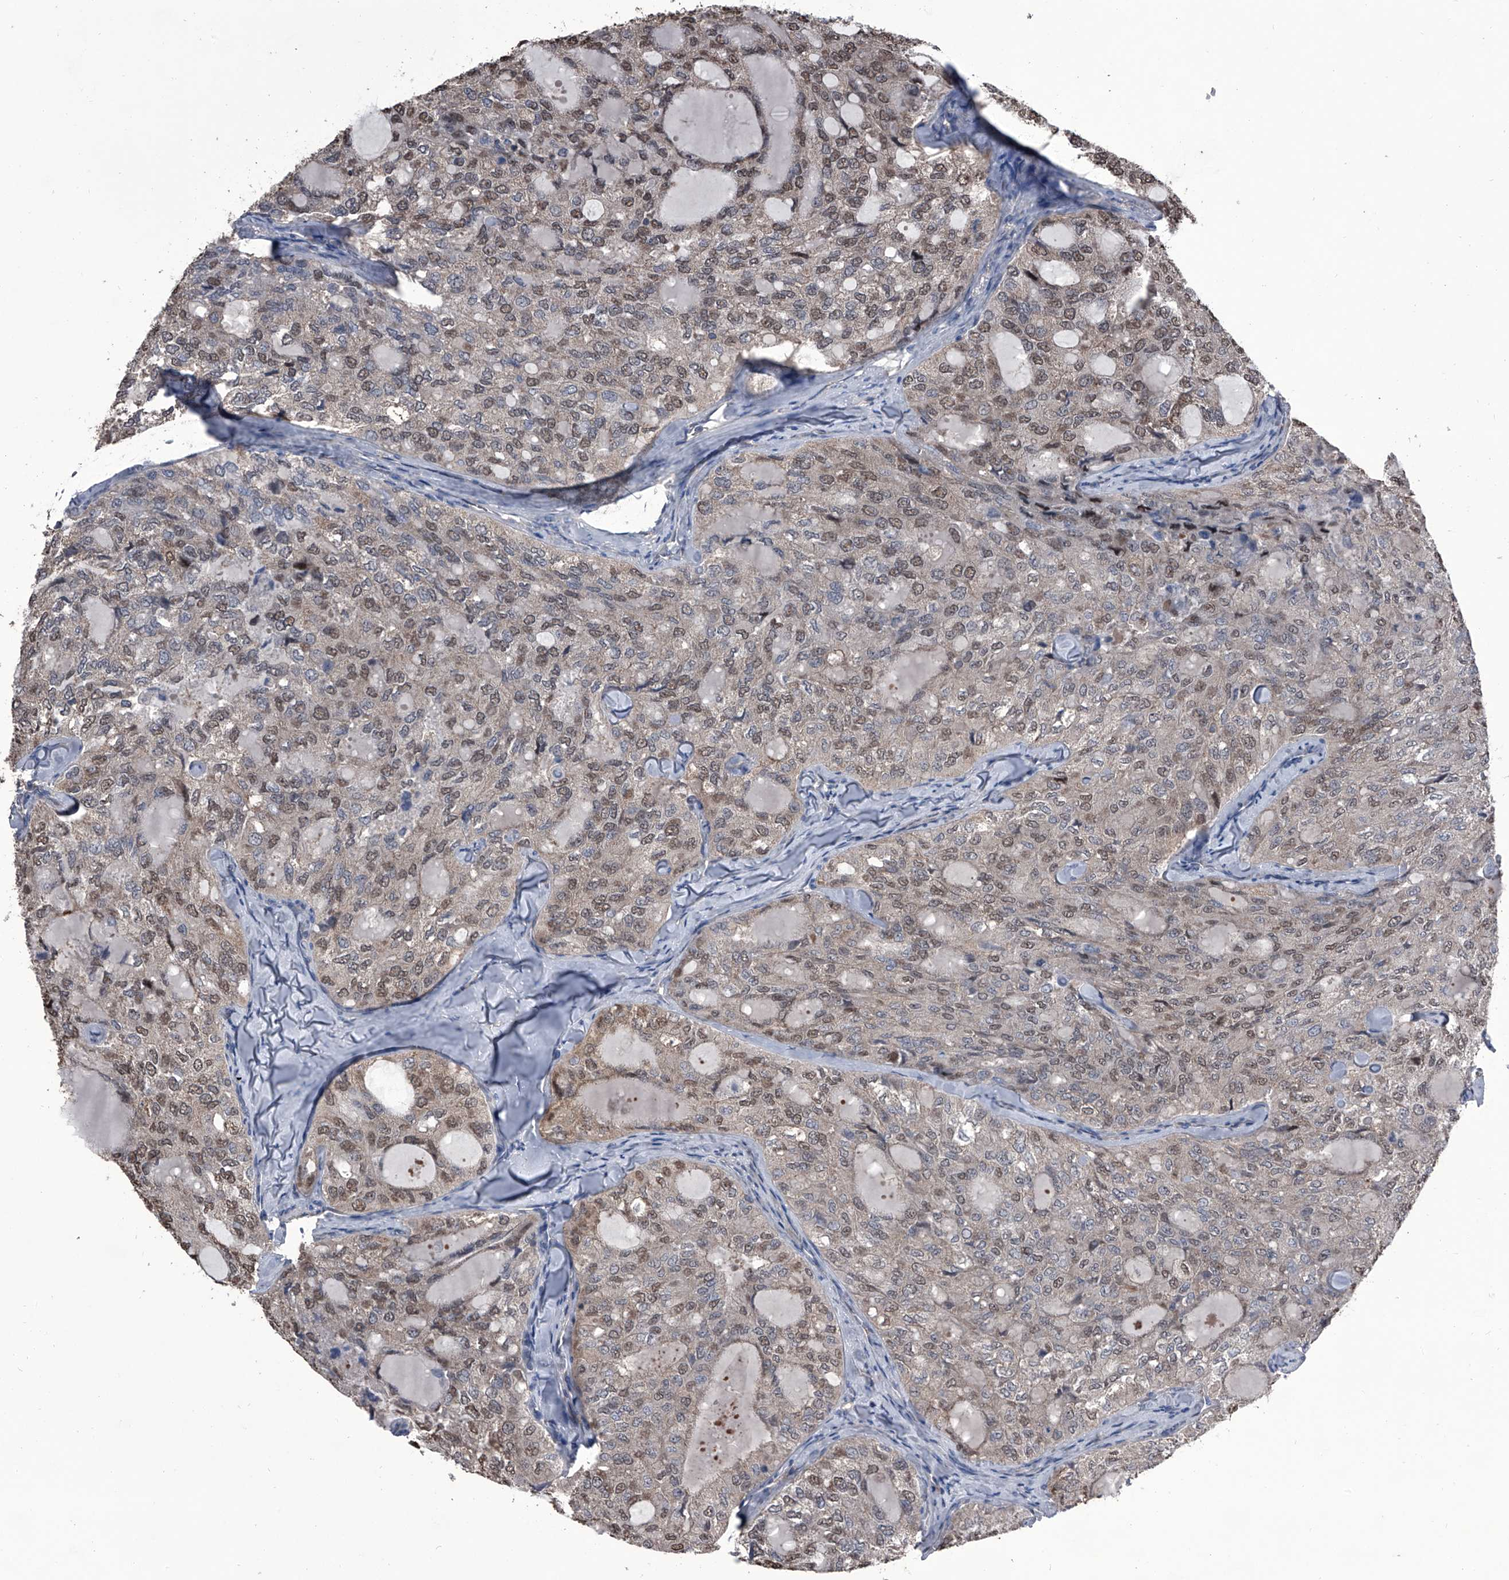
{"staining": {"intensity": "moderate", "quantity": "25%-75%", "location": "nuclear"}, "tissue": "thyroid cancer", "cell_type": "Tumor cells", "image_type": "cancer", "snomed": [{"axis": "morphology", "description": "Follicular adenoma carcinoma, NOS"}, {"axis": "topography", "description": "Thyroid gland"}], "caption": "Immunohistochemical staining of human thyroid cancer displays moderate nuclear protein expression in about 25%-75% of tumor cells. (brown staining indicates protein expression, while blue staining denotes nuclei).", "gene": "PIP5K1A", "patient": {"sex": "male", "age": 75}}